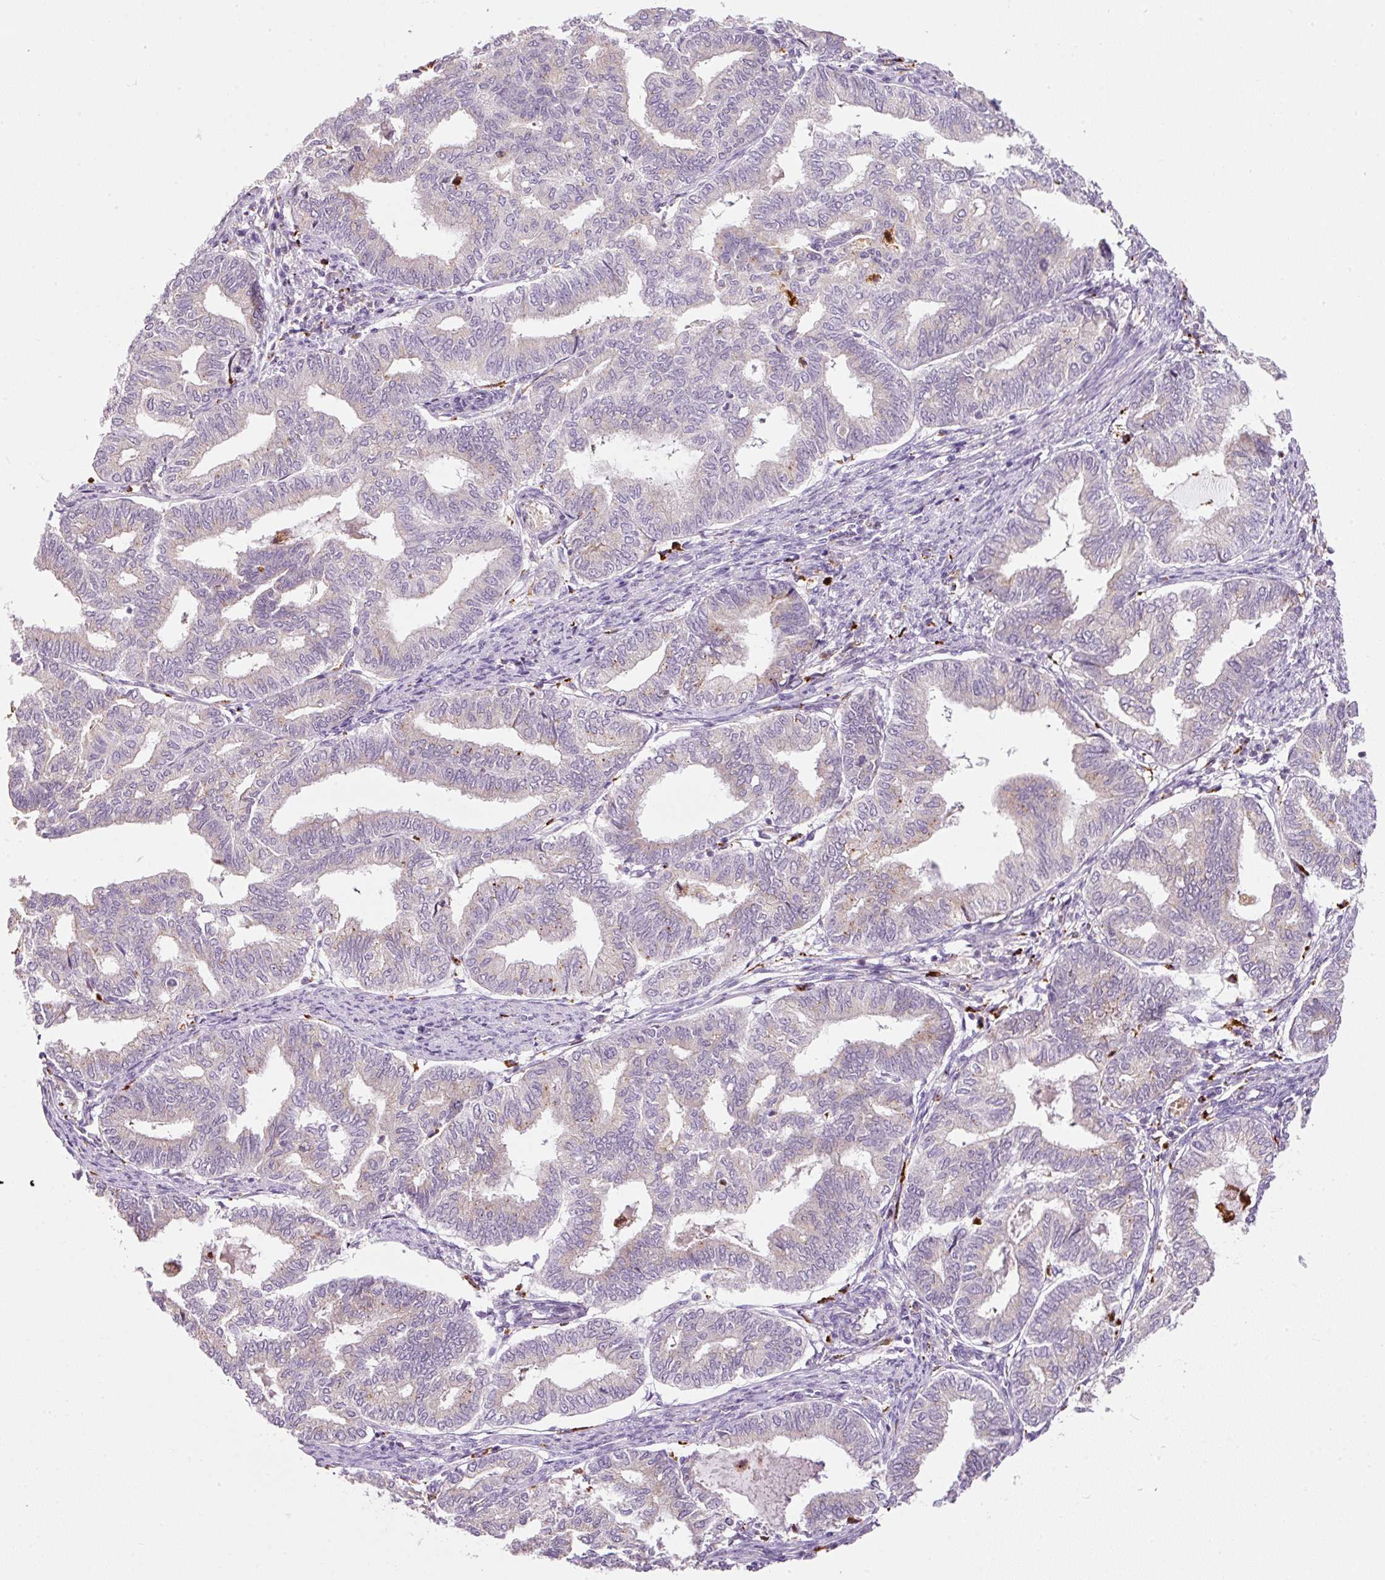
{"staining": {"intensity": "negative", "quantity": "none", "location": "none"}, "tissue": "endometrial cancer", "cell_type": "Tumor cells", "image_type": "cancer", "snomed": [{"axis": "morphology", "description": "Adenocarcinoma, NOS"}, {"axis": "topography", "description": "Endometrium"}], "caption": "High magnification brightfield microscopy of endometrial adenocarcinoma stained with DAB (brown) and counterstained with hematoxylin (blue): tumor cells show no significant expression. The staining is performed using DAB brown chromogen with nuclei counter-stained in using hematoxylin.", "gene": "ZNF639", "patient": {"sex": "female", "age": 79}}